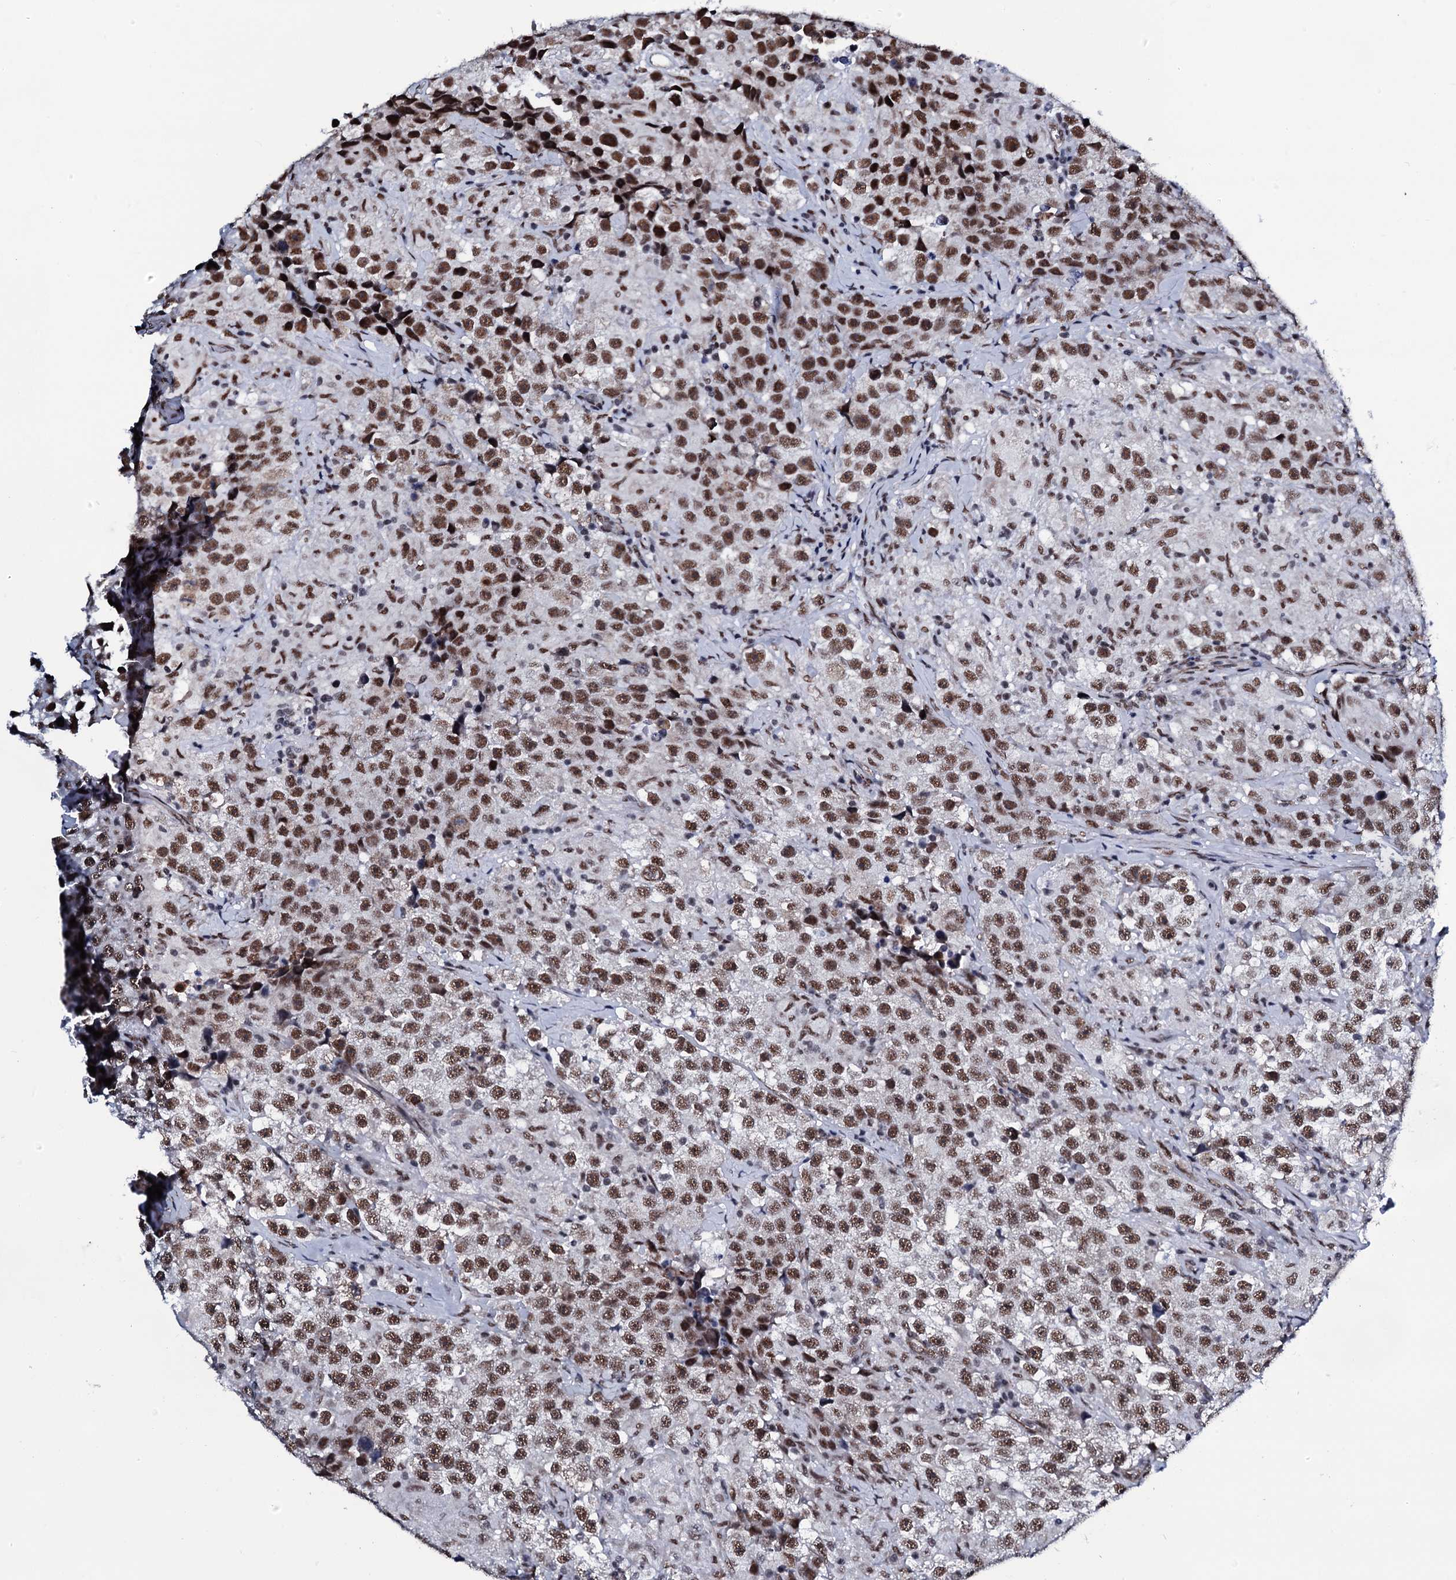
{"staining": {"intensity": "moderate", "quantity": ">75%", "location": "nuclear"}, "tissue": "testis cancer", "cell_type": "Tumor cells", "image_type": "cancer", "snomed": [{"axis": "morphology", "description": "Seminoma, NOS"}, {"axis": "topography", "description": "Testis"}], "caption": "Human seminoma (testis) stained with a protein marker demonstrates moderate staining in tumor cells.", "gene": "CWC15", "patient": {"sex": "male", "age": 46}}